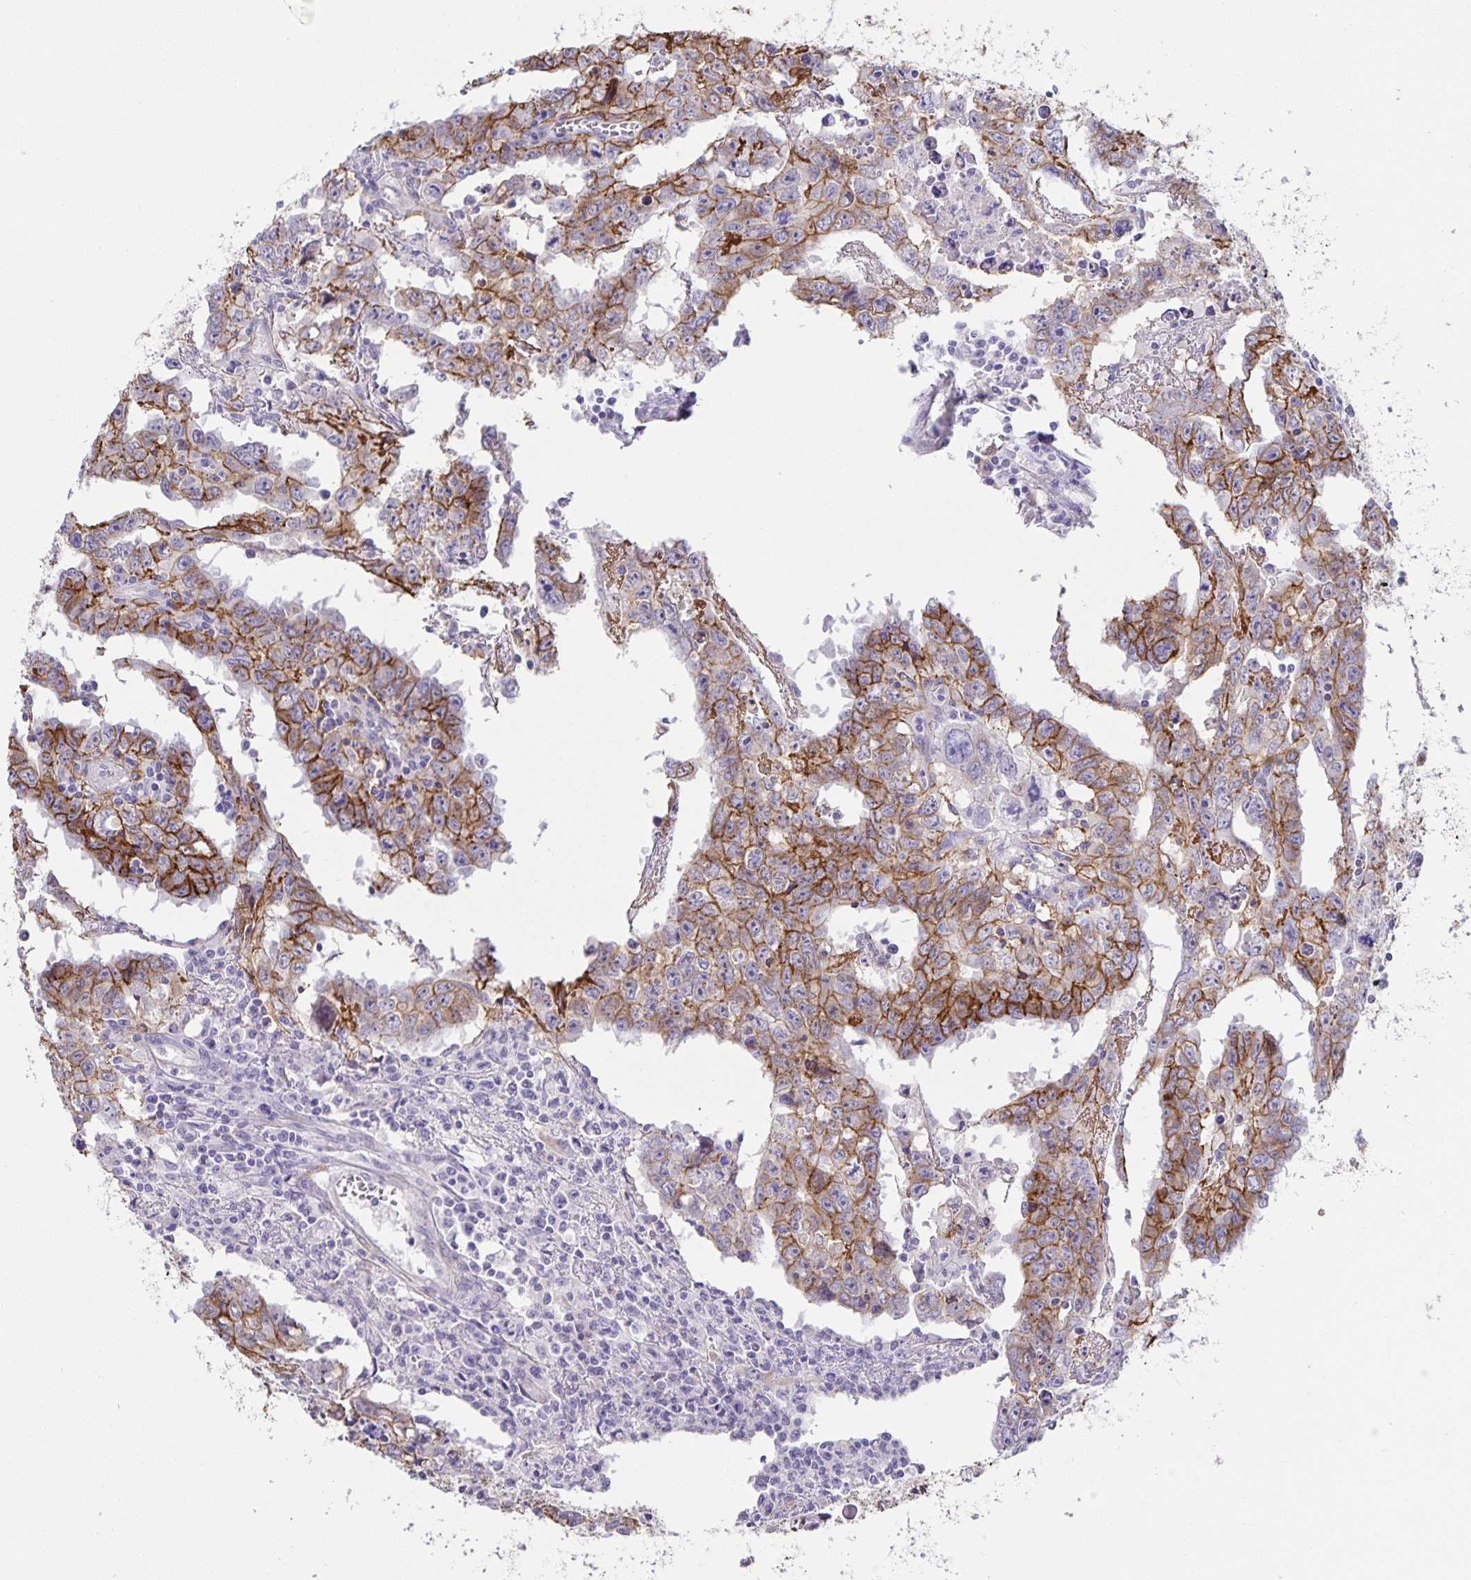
{"staining": {"intensity": "moderate", "quantity": "25%-75%", "location": "cytoplasmic/membranous"}, "tissue": "testis cancer", "cell_type": "Tumor cells", "image_type": "cancer", "snomed": [{"axis": "morphology", "description": "Carcinoma, Embryonal, NOS"}, {"axis": "topography", "description": "Testis"}], "caption": "A micrograph of testis embryonal carcinoma stained for a protein shows moderate cytoplasmic/membranous brown staining in tumor cells.", "gene": "PRR36", "patient": {"sex": "male", "age": 22}}